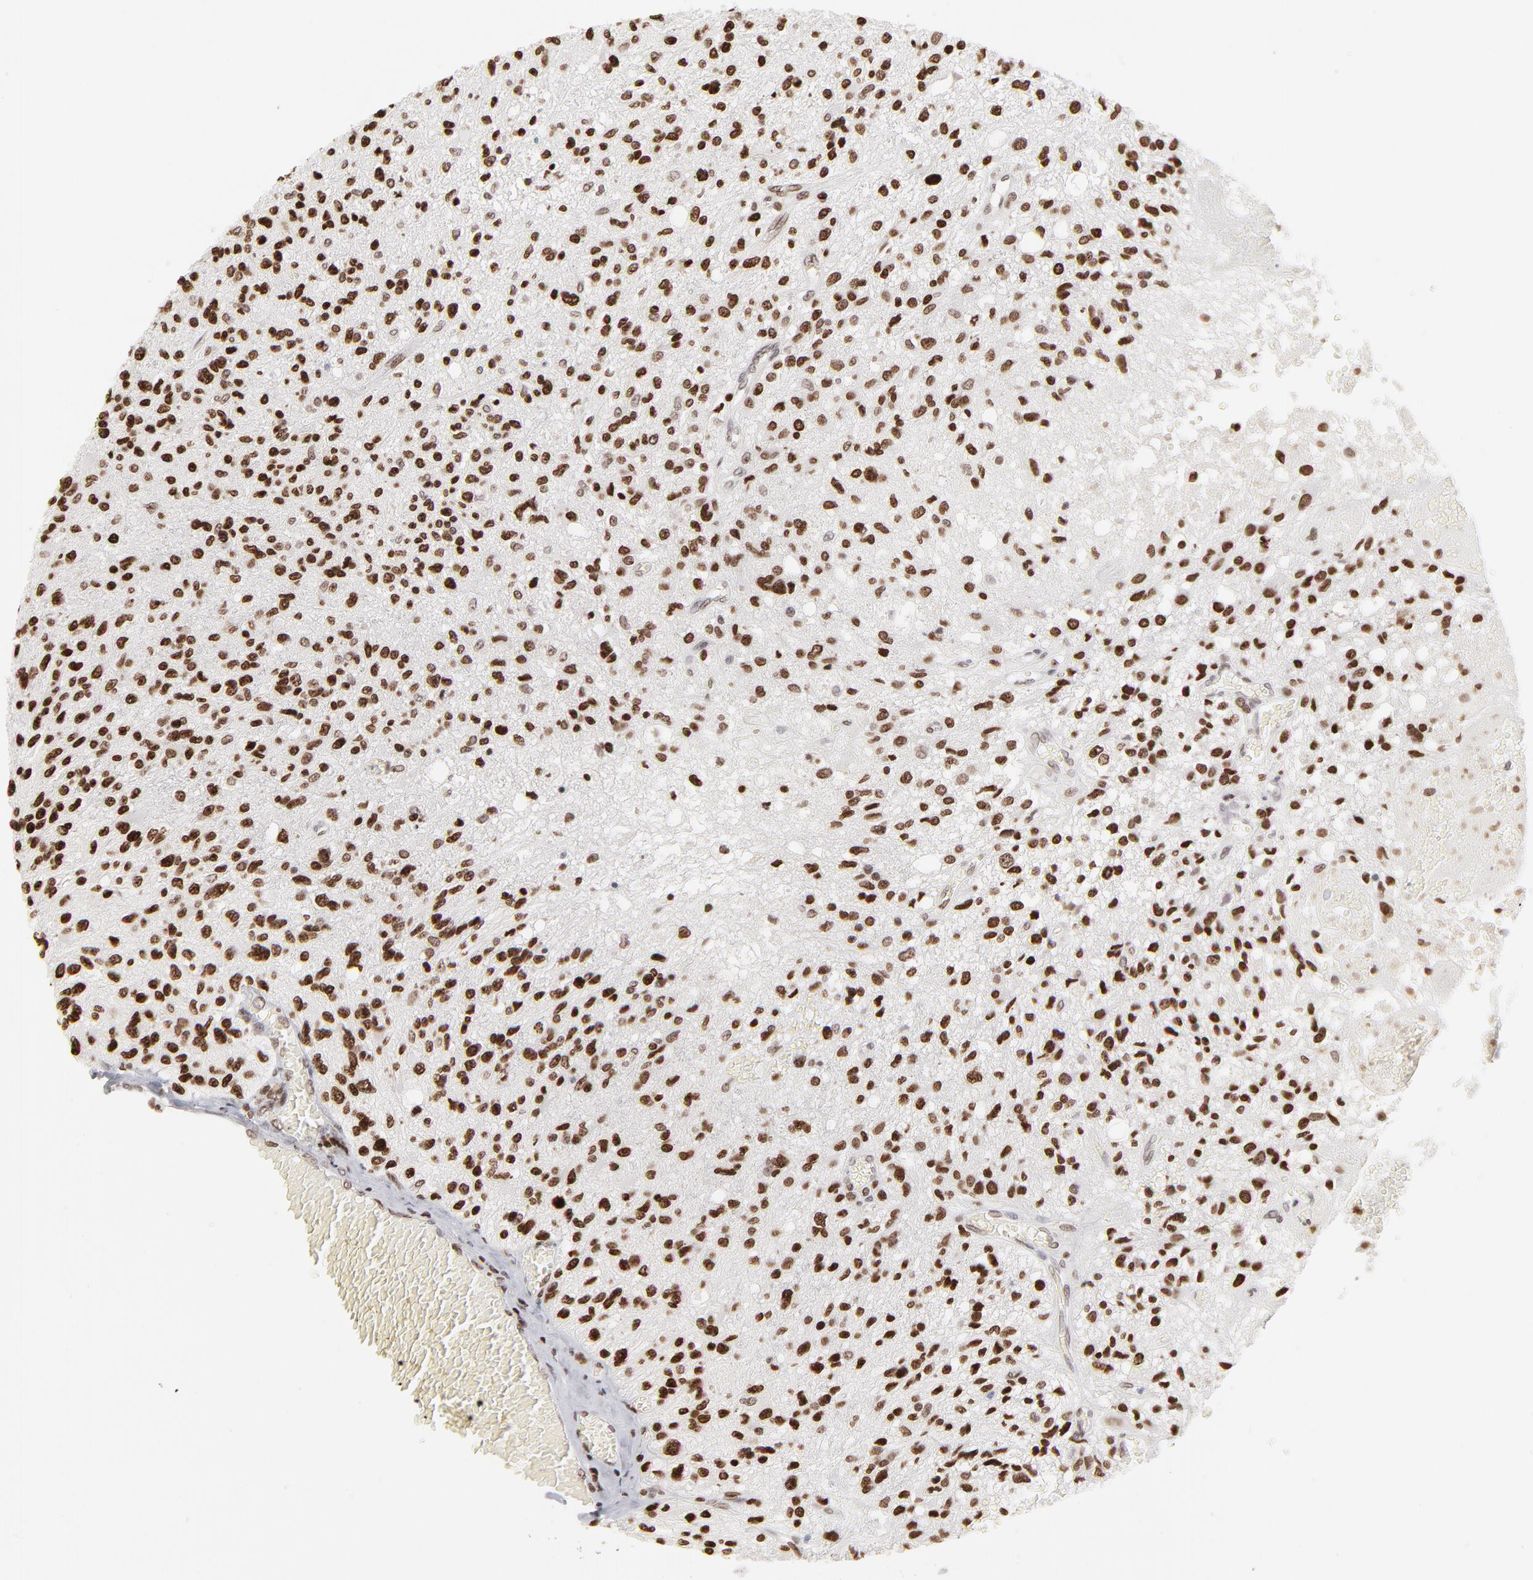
{"staining": {"intensity": "strong", "quantity": ">75%", "location": "nuclear"}, "tissue": "glioma", "cell_type": "Tumor cells", "image_type": "cancer", "snomed": [{"axis": "morphology", "description": "Glioma, malignant, High grade"}, {"axis": "topography", "description": "Cerebral cortex"}], "caption": "This photomicrograph demonstrates immunohistochemistry staining of human glioma, with high strong nuclear expression in about >75% of tumor cells.", "gene": "PARP1", "patient": {"sex": "male", "age": 76}}